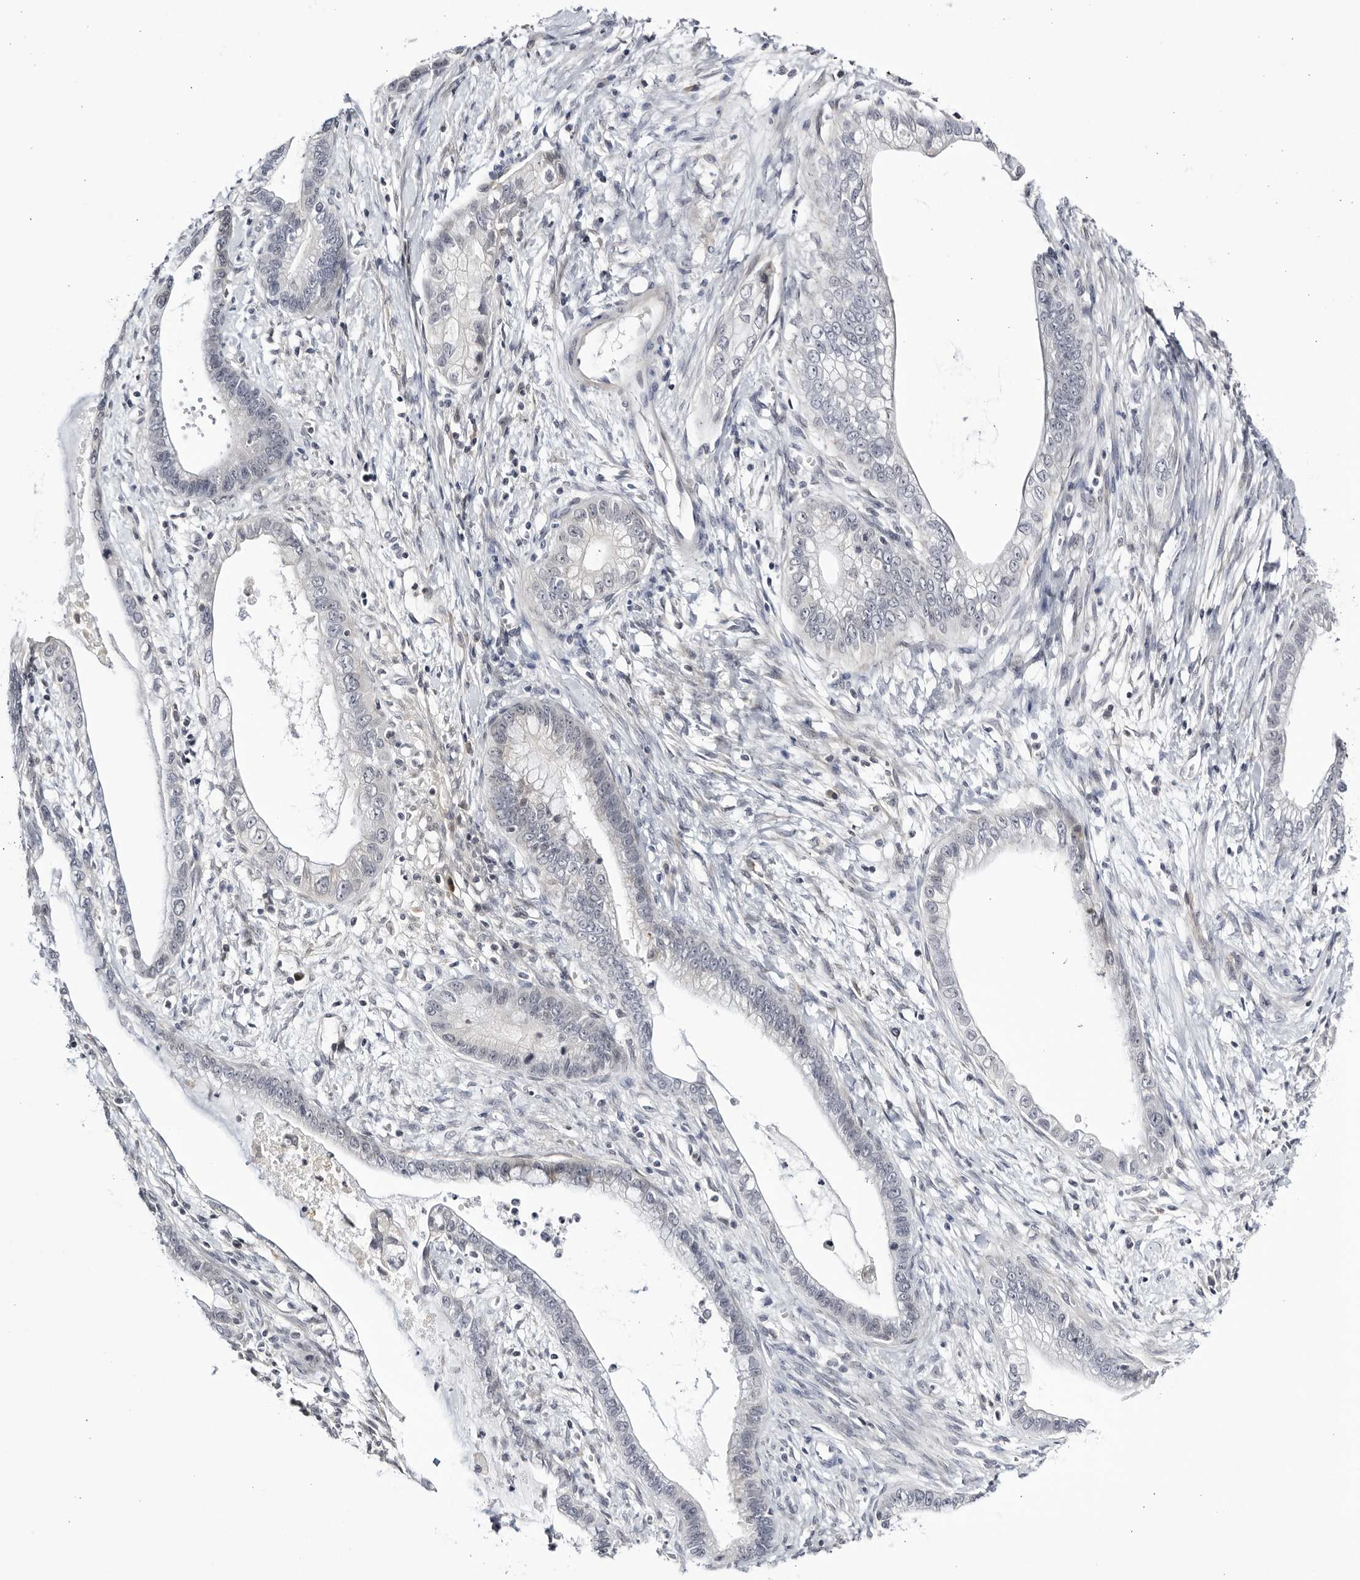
{"staining": {"intensity": "negative", "quantity": "none", "location": "none"}, "tissue": "cervical cancer", "cell_type": "Tumor cells", "image_type": "cancer", "snomed": [{"axis": "morphology", "description": "Adenocarcinoma, NOS"}, {"axis": "topography", "description": "Cervix"}], "caption": "High magnification brightfield microscopy of cervical adenocarcinoma stained with DAB (brown) and counterstained with hematoxylin (blue): tumor cells show no significant expression.", "gene": "CNBD1", "patient": {"sex": "female", "age": 44}}